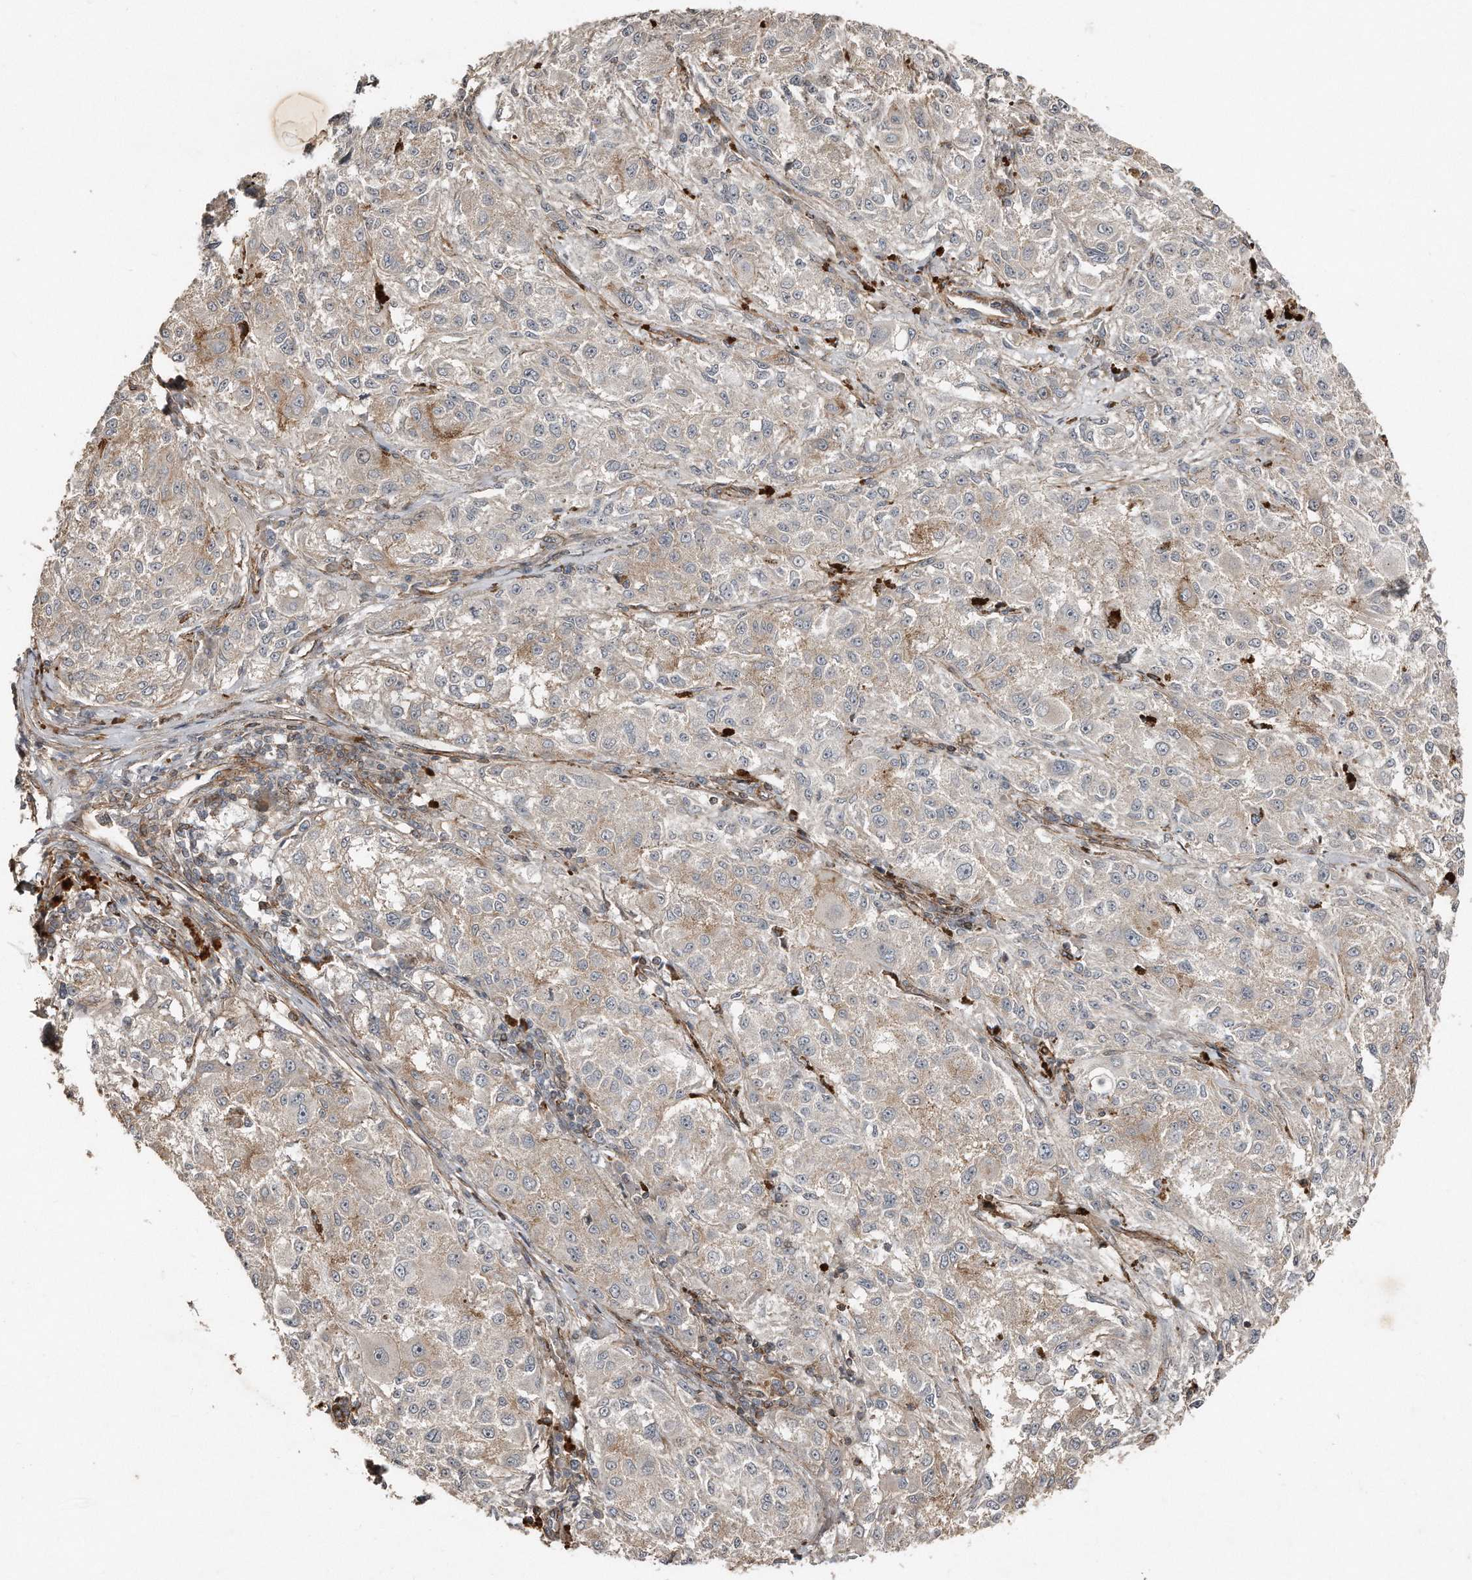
{"staining": {"intensity": "weak", "quantity": "25%-75%", "location": "cytoplasmic/membranous"}, "tissue": "melanoma", "cell_type": "Tumor cells", "image_type": "cancer", "snomed": [{"axis": "morphology", "description": "Necrosis, NOS"}, {"axis": "morphology", "description": "Malignant melanoma, NOS"}, {"axis": "topography", "description": "Skin"}], "caption": "The photomicrograph reveals a brown stain indicating the presence of a protein in the cytoplasmic/membranous of tumor cells in melanoma.", "gene": "SNAP47", "patient": {"sex": "female", "age": 87}}